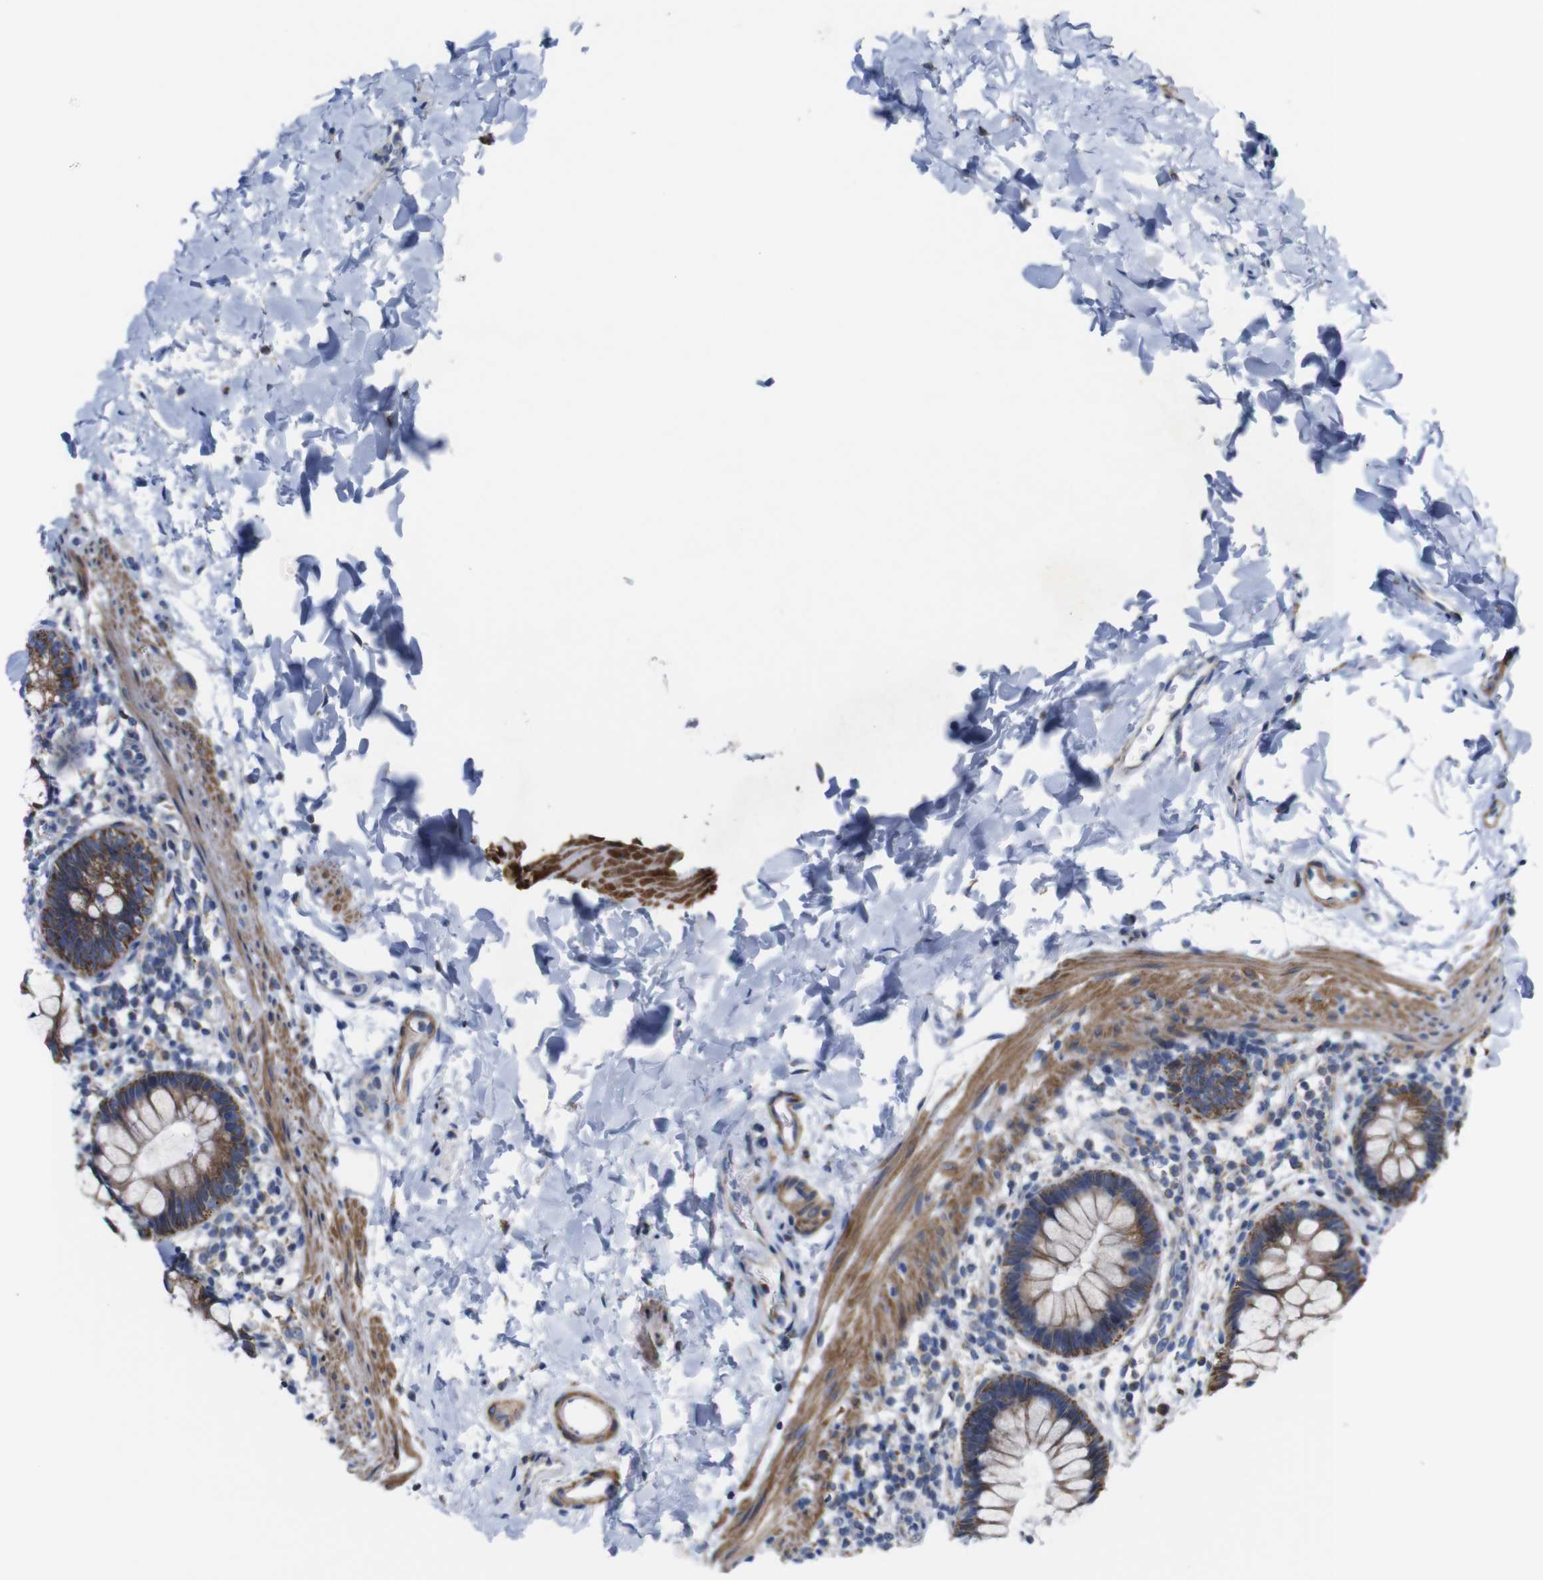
{"staining": {"intensity": "moderate", "quantity": ">75%", "location": "cytoplasmic/membranous"}, "tissue": "rectum", "cell_type": "Glandular cells", "image_type": "normal", "snomed": [{"axis": "morphology", "description": "Normal tissue, NOS"}, {"axis": "topography", "description": "Rectum"}], "caption": "Immunohistochemical staining of normal rectum demonstrates moderate cytoplasmic/membranous protein positivity in approximately >75% of glandular cells.", "gene": "FAM171B", "patient": {"sex": "female", "age": 24}}